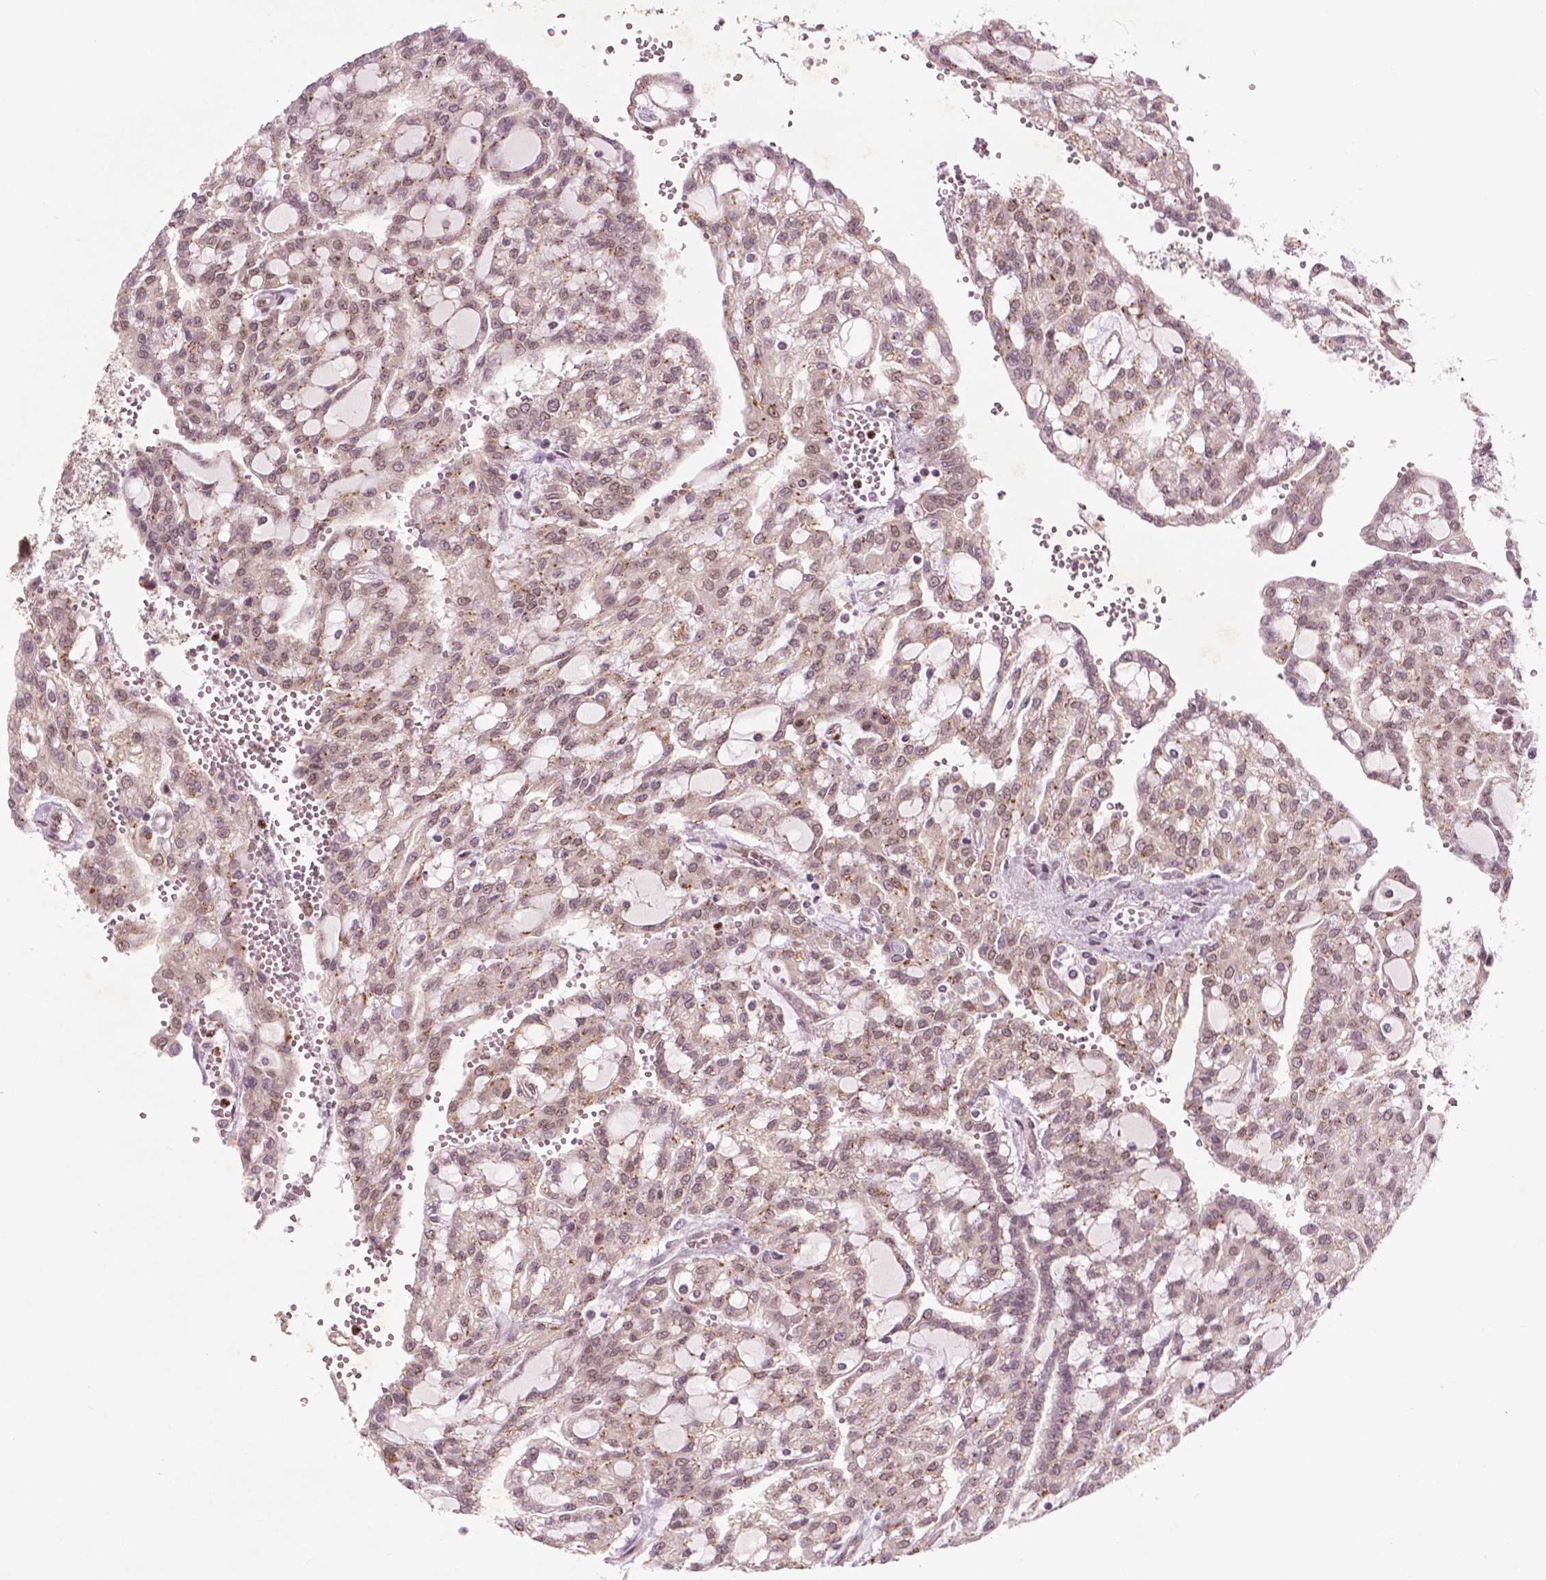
{"staining": {"intensity": "weak", "quantity": ">75%", "location": "nuclear"}, "tissue": "renal cancer", "cell_type": "Tumor cells", "image_type": "cancer", "snomed": [{"axis": "morphology", "description": "Adenocarcinoma, NOS"}, {"axis": "topography", "description": "Kidney"}], "caption": "This micrograph displays immunohistochemistry staining of renal adenocarcinoma, with low weak nuclear expression in about >75% of tumor cells.", "gene": "NFAT5", "patient": {"sex": "male", "age": 63}}